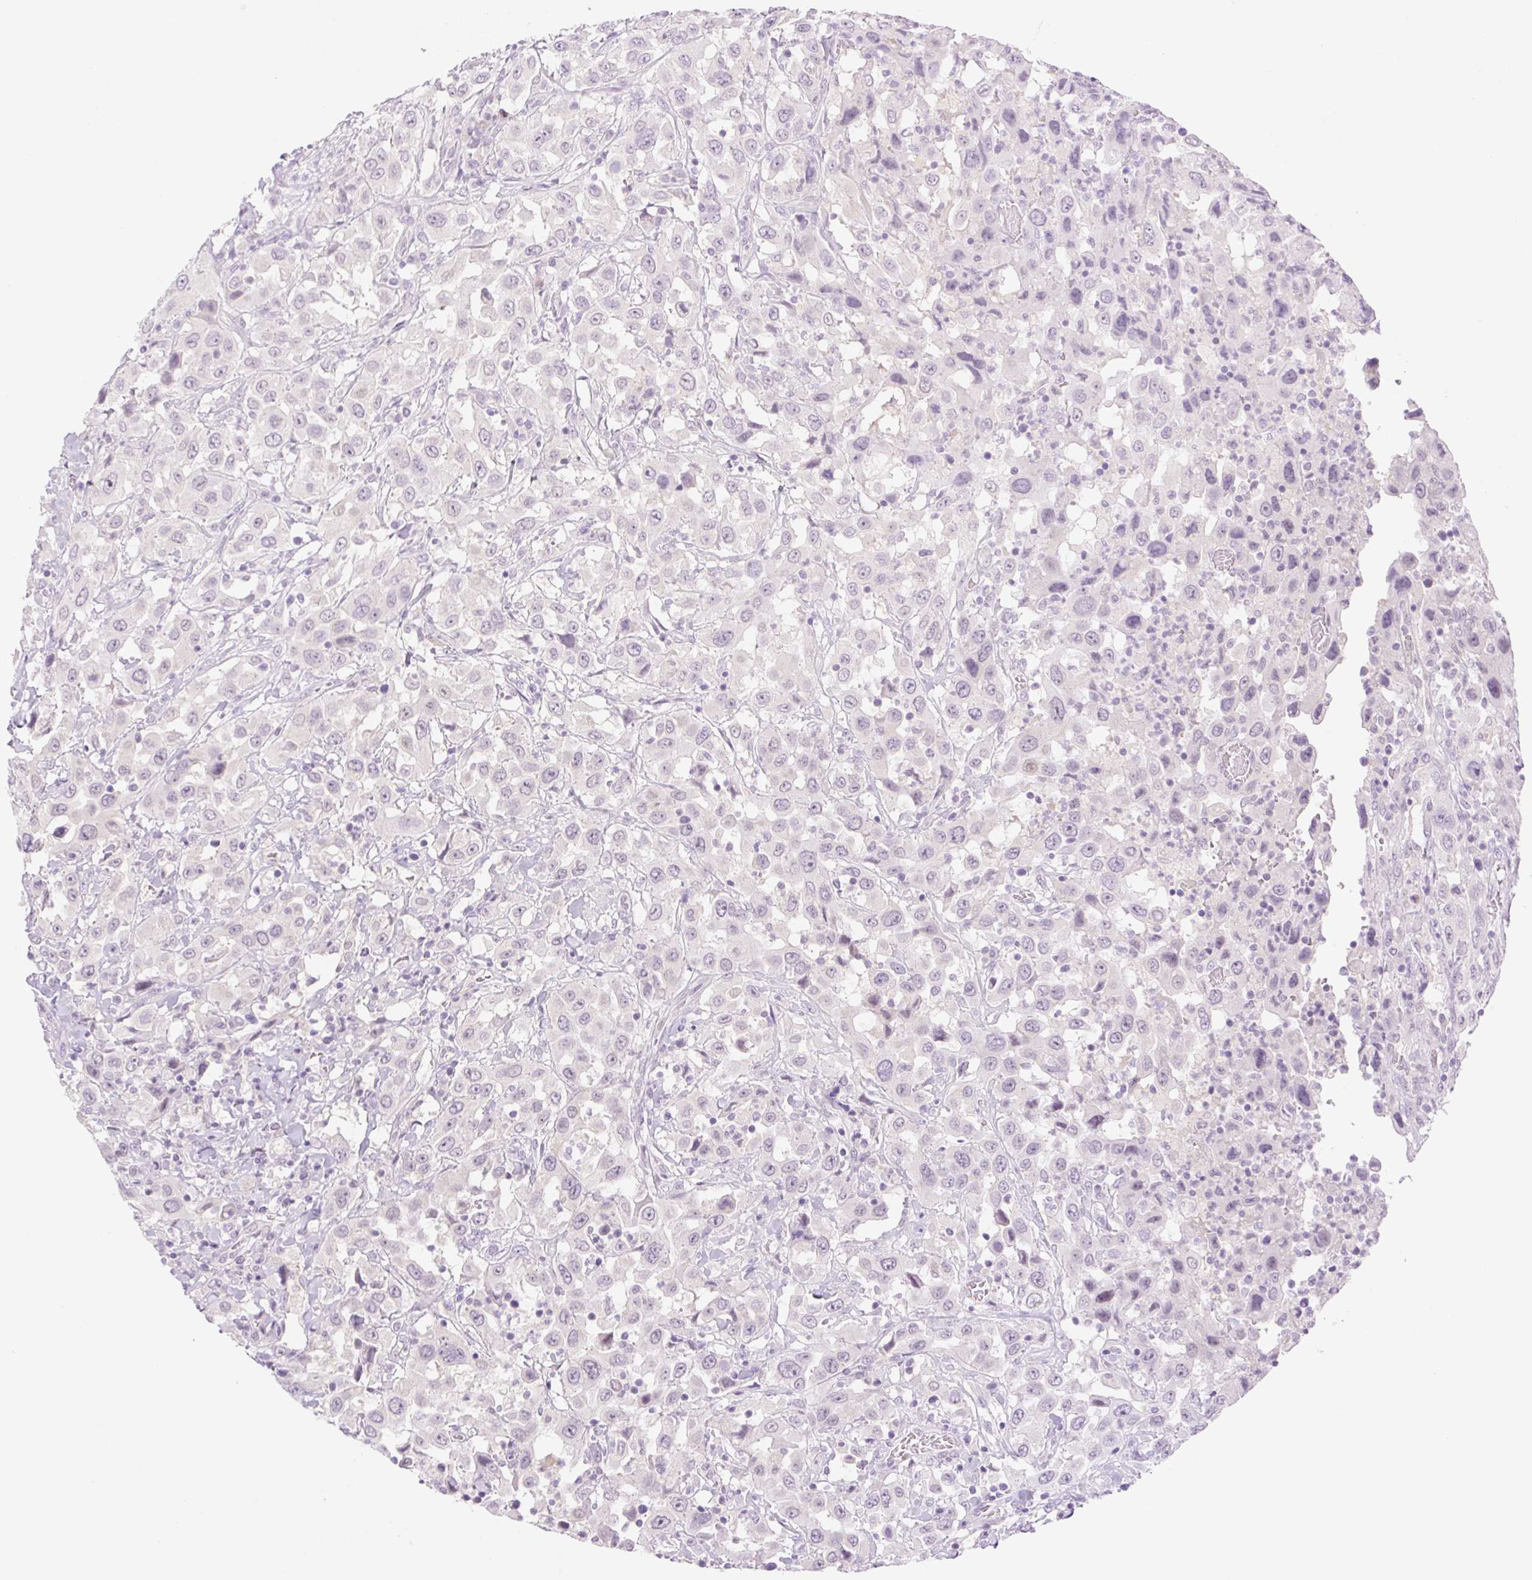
{"staining": {"intensity": "negative", "quantity": "none", "location": "none"}, "tissue": "urothelial cancer", "cell_type": "Tumor cells", "image_type": "cancer", "snomed": [{"axis": "morphology", "description": "Urothelial carcinoma, High grade"}, {"axis": "topography", "description": "Urinary bladder"}], "caption": "Protein analysis of urothelial carcinoma (high-grade) exhibits no significant expression in tumor cells.", "gene": "SPRYD4", "patient": {"sex": "male", "age": 61}}